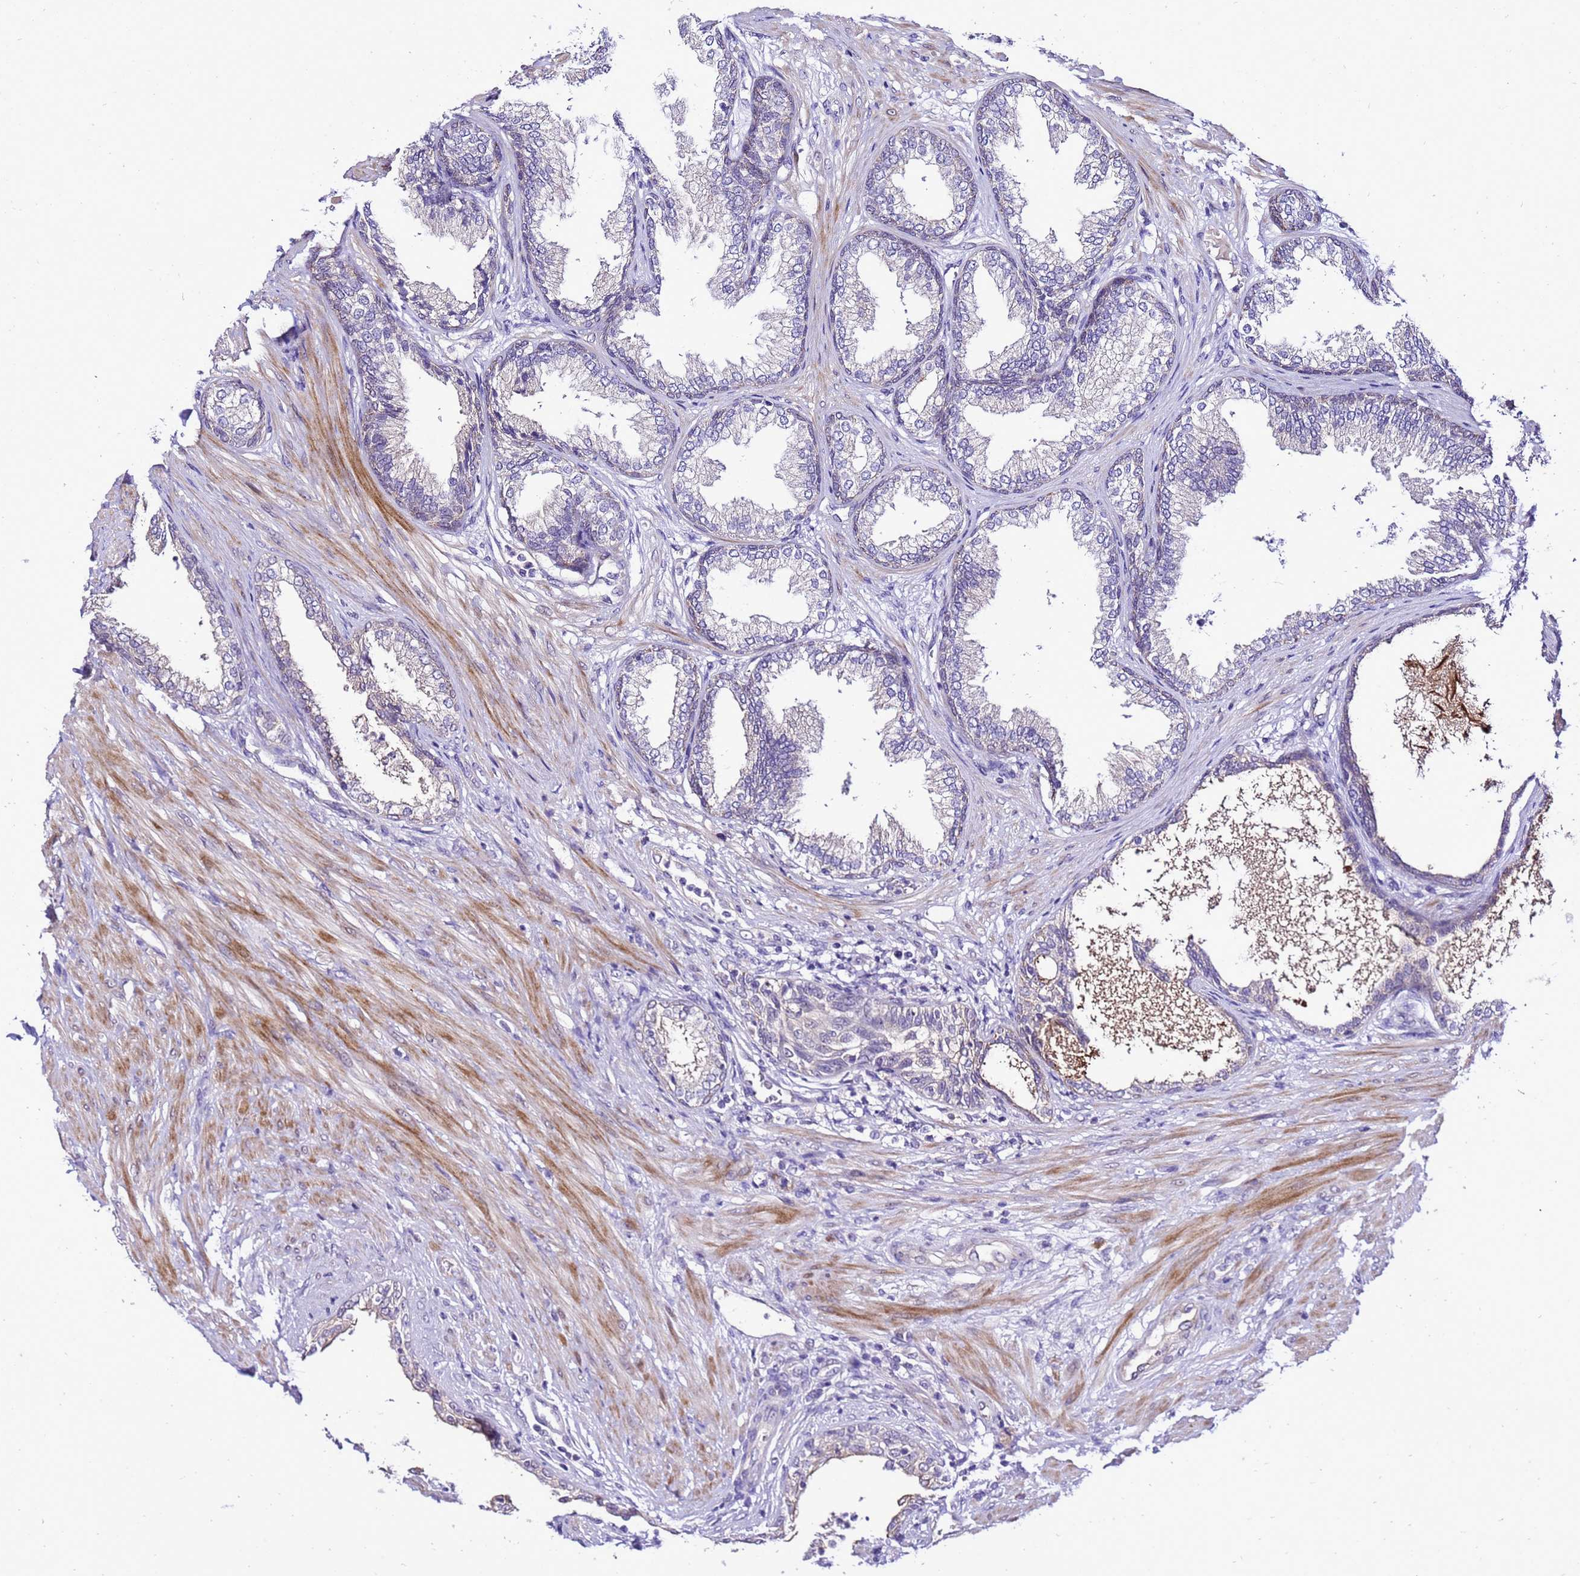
{"staining": {"intensity": "negative", "quantity": "none", "location": "none"}, "tissue": "prostate", "cell_type": "Glandular cells", "image_type": "normal", "snomed": [{"axis": "morphology", "description": "Normal tissue, NOS"}, {"axis": "topography", "description": "Prostate"}], "caption": "High power microscopy histopathology image of an immunohistochemistry (IHC) histopathology image of benign prostate, revealing no significant staining in glandular cells.", "gene": "C19orf47", "patient": {"sex": "male", "age": 76}}